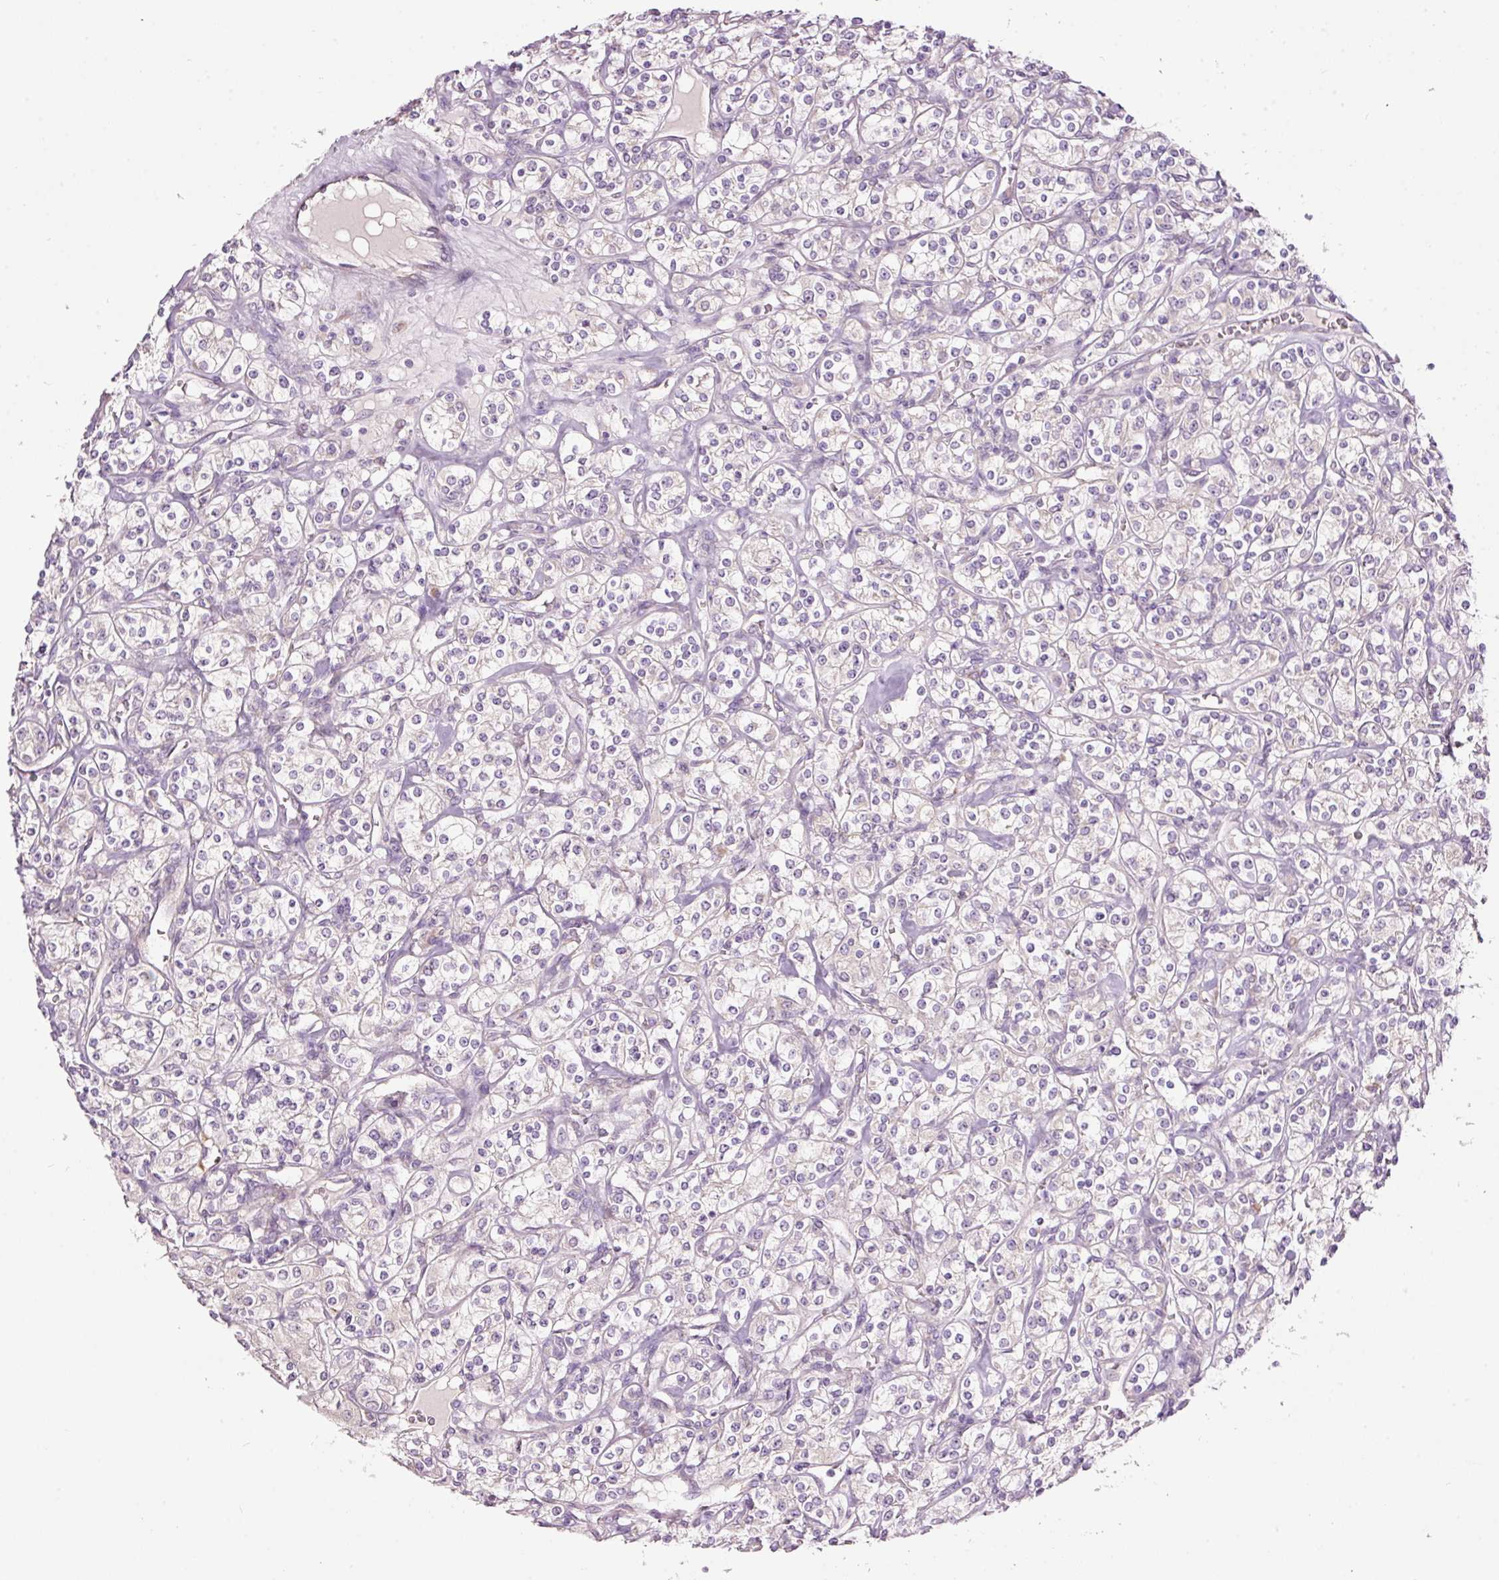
{"staining": {"intensity": "negative", "quantity": "none", "location": "none"}, "tissue": "renal cancer", "cell_type": "Tumor cells", "image_type": "cancer", "snomed": [{"axis": "morphology", "description": "Adenocarcinoma, NOS"}, {"axis": "topography", "description": "Kidney"}], "caption": "Tumor cells are negative for protein expression in human adenocarcinoma (renal).", "gene": "RSPO2", "patient": {"sex": "male", "age": 77}}